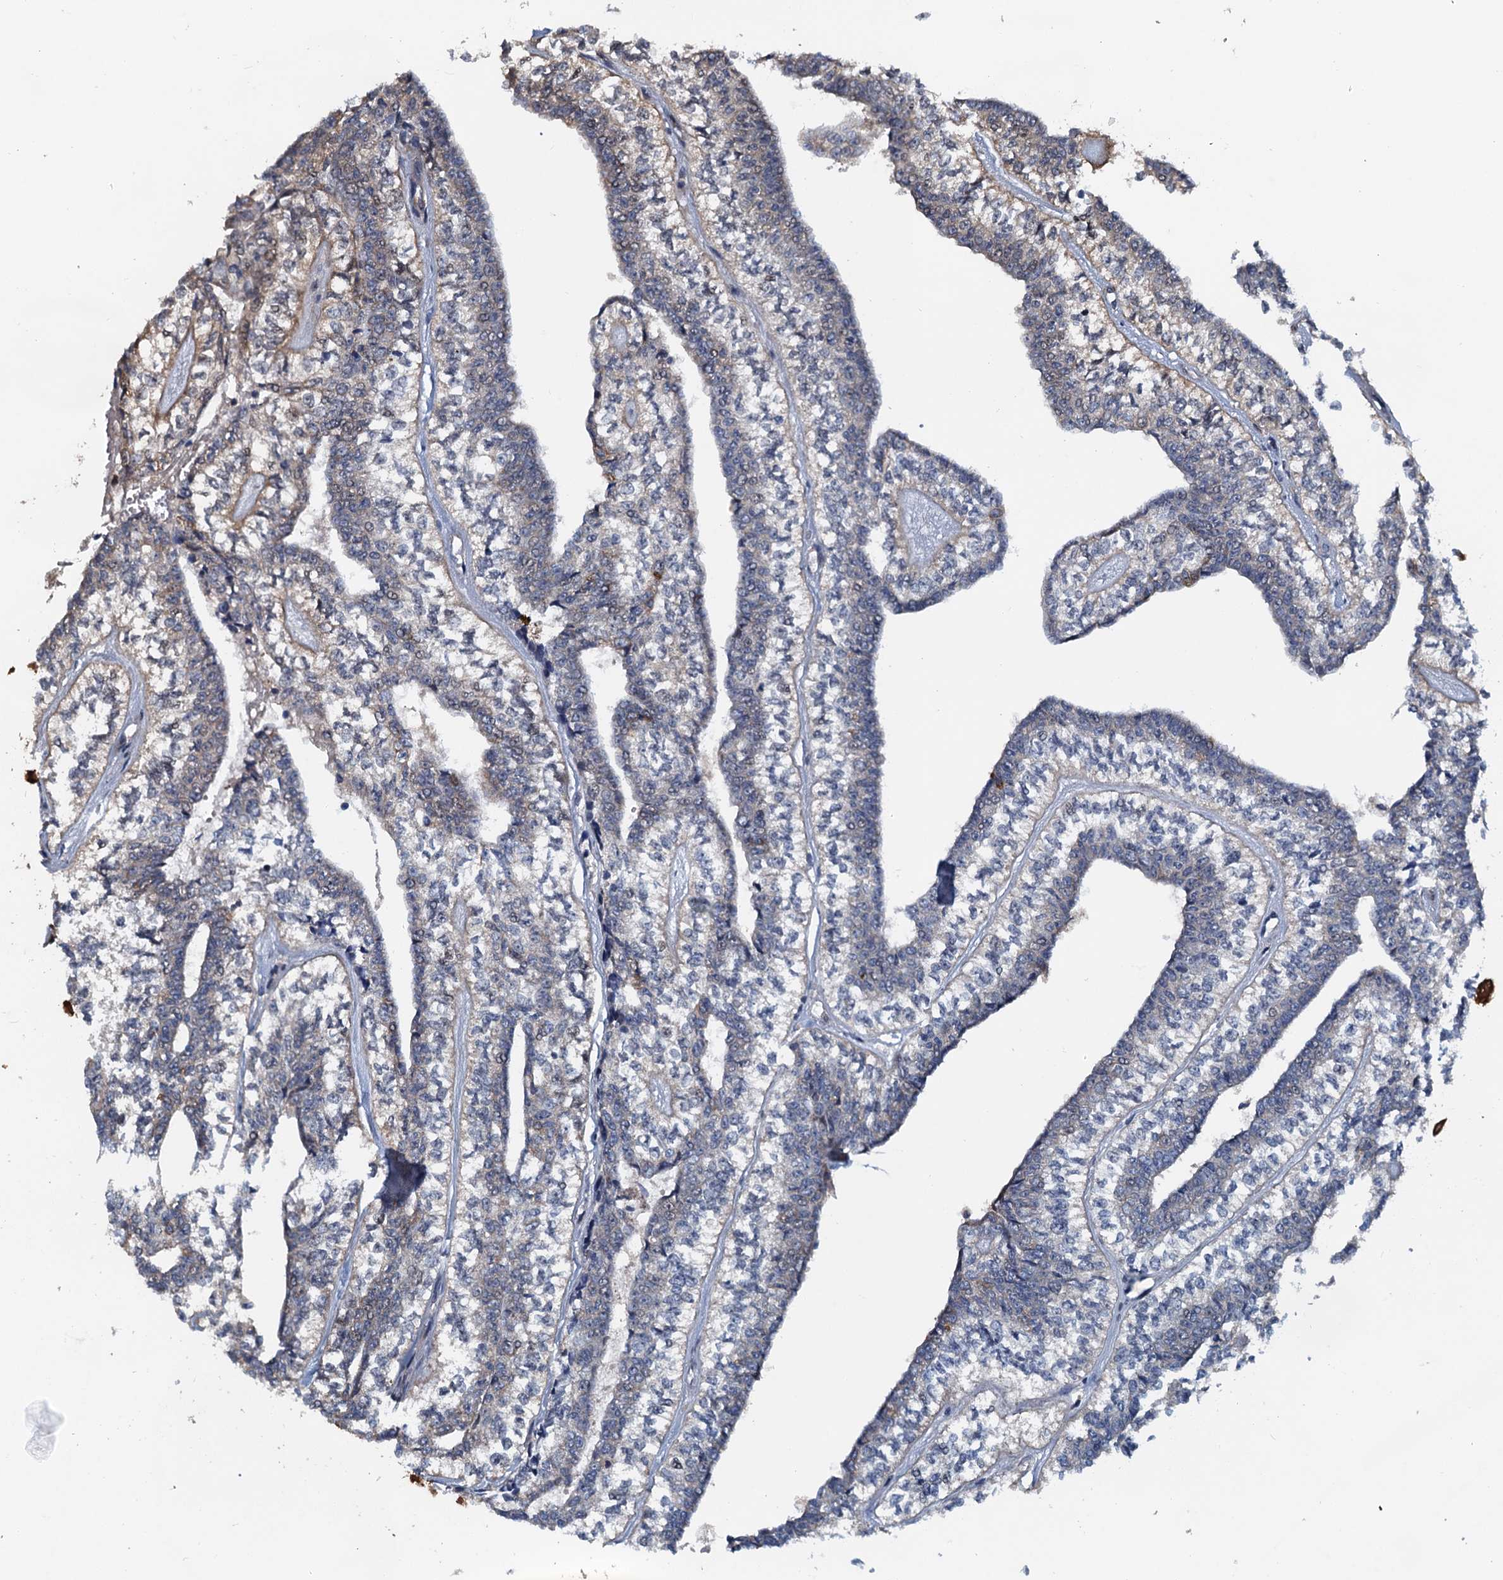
{"staining": {"intensity": "negative", "quantity": "none", "location": "none"}, "tissue": "head and neck cancer", "cell_type": "Tumor cells", "image_type": "cancer", "snomed": [{"axis": "morphology", "description": "Adenocarcinoma, NOS"}, {"axis": "topography", "description": "Head-Neck"}], "caption": "Tumor cells are negative for brown protein staining in adenocarcinoma (head and neck).", "gene": "AAGAB", "patient": {"sex": "female", "age": 73}}